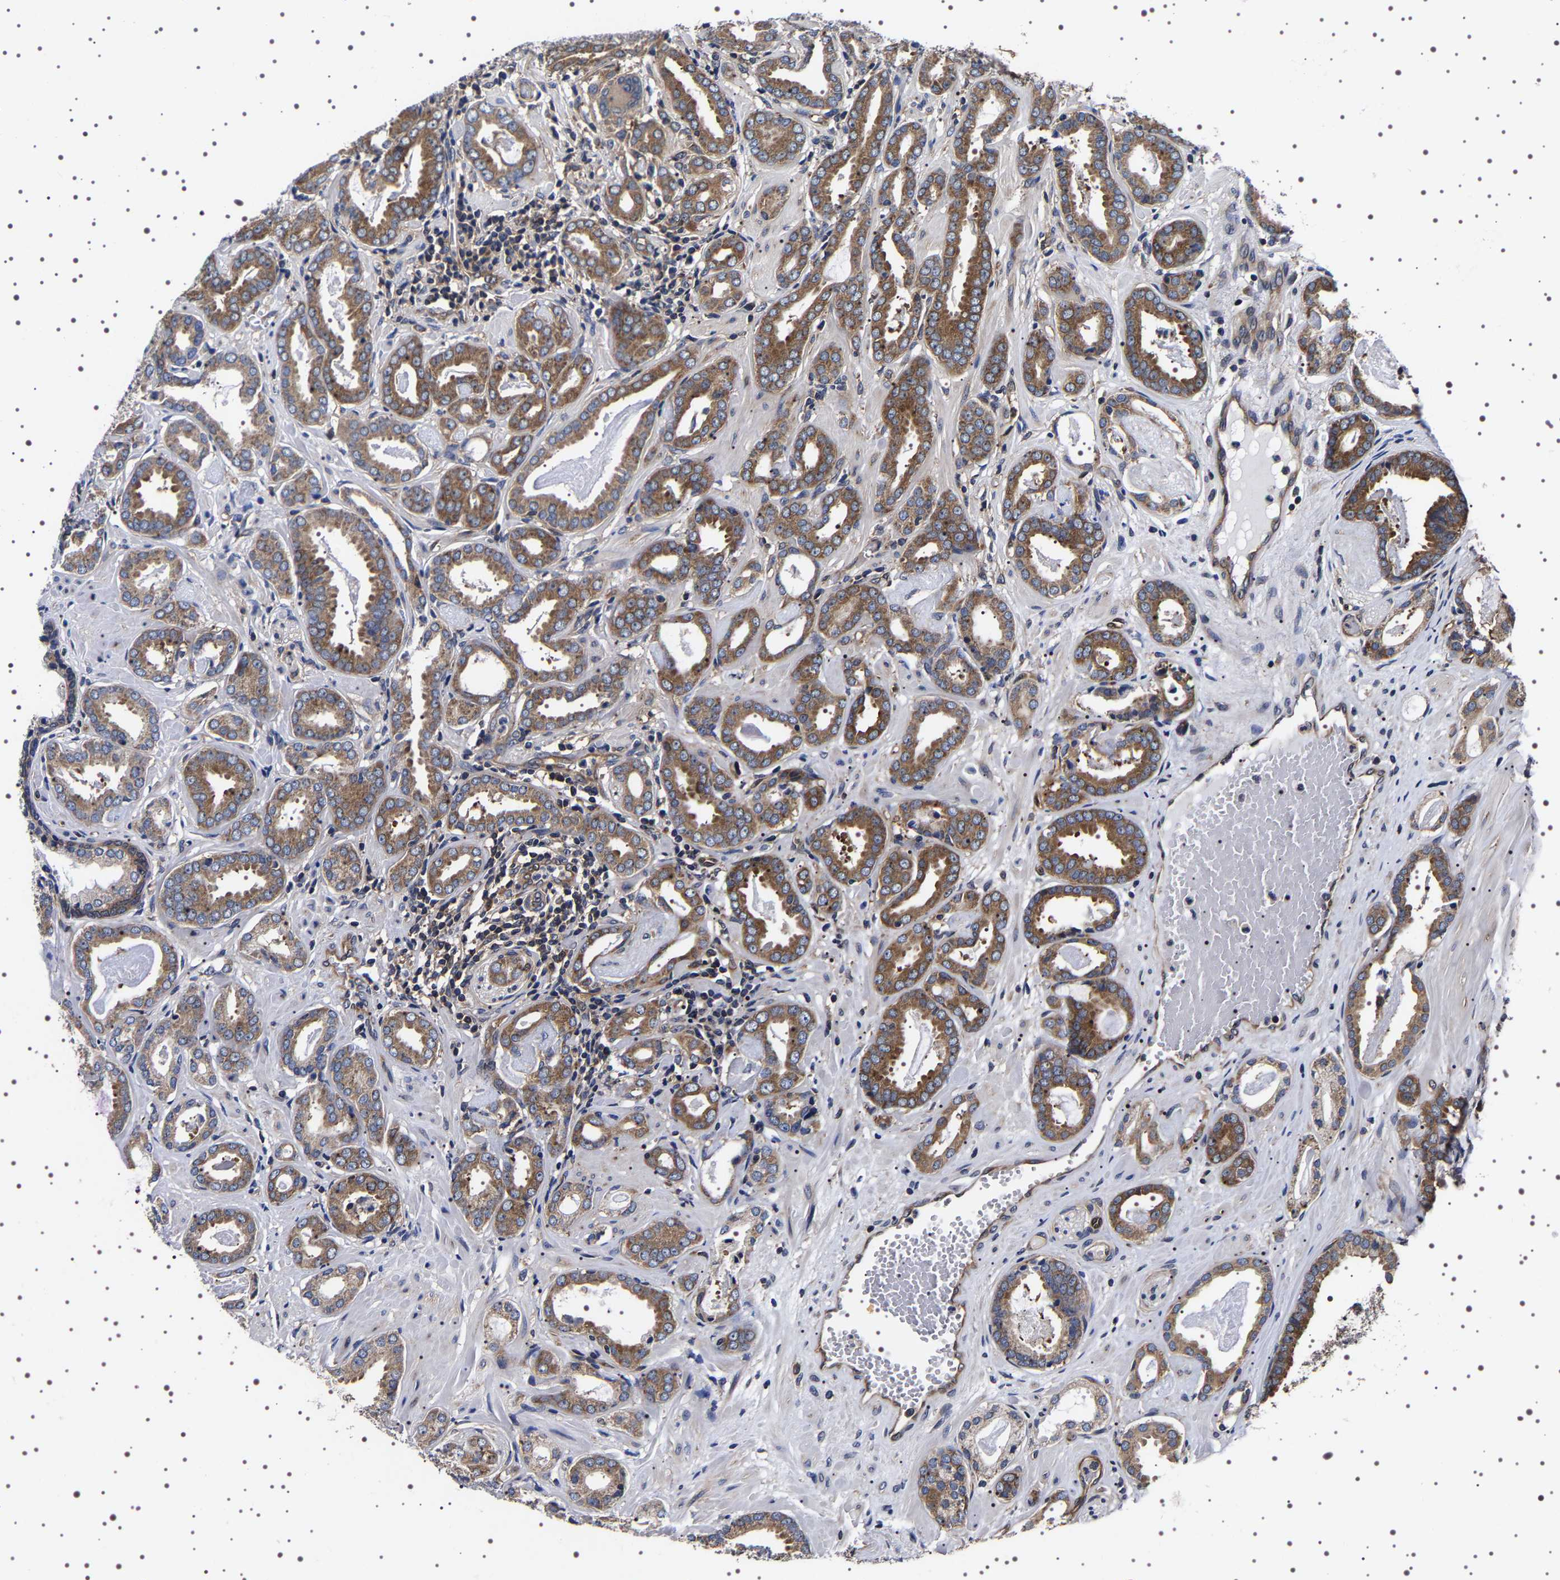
{"staining": {"intensity": "moderate", "quantity": ">75%", "location": "cytoplasmic/membranous"}, "tissue": "prostate cancer", "cell_type": "Tumor cells", "image_type": "cancer", "snomed": [{"axis": "morphology", "description": "Adenocarcinoma, Low grade"}, {"axis": "topography", "description": "Prostate"}], "caption": "Human prostate cancer (adenocarcinoma (low-grade)) stained with a brown dye shows moderate cytoplasmic/membranous positive positivity in about >75% of tumor cells.", "gene": "DARS1", "patient": {"sex": "male", "age": 53}}